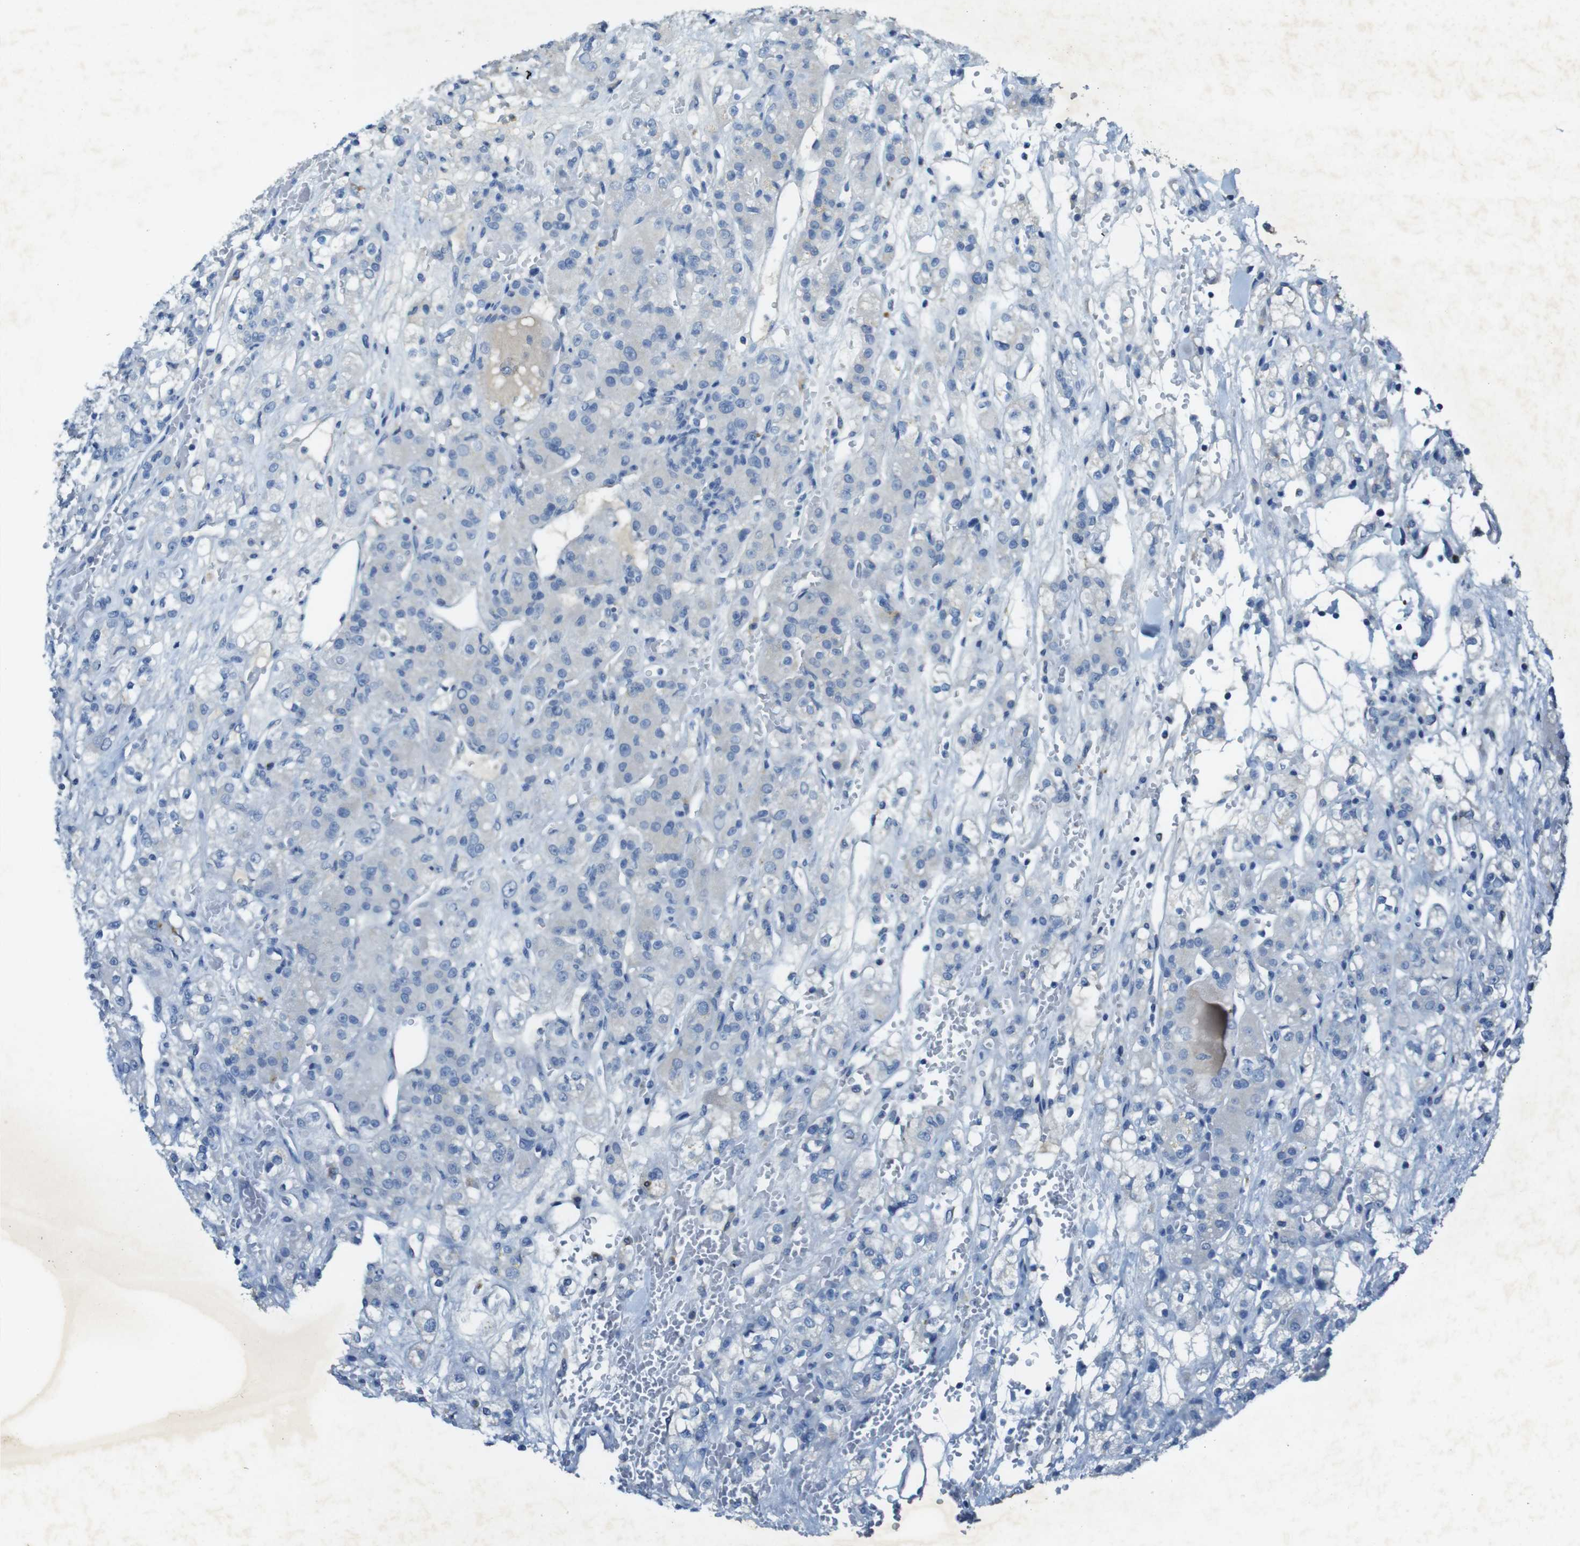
{"staining": {"intensity": "negative", "quantity": "none", "location": "none"}, "tissue": "renal cancer", "cell_type": "Tumor cells", "image_type": "cancer", "snomed": [{"axis": "morphology", "description": "Normal tissue, NOS"}, {"axis": "morphology", "description": "Adenocarcinoma, NOS"}, {"axis": "topography", "description": "Kidney"}], "caption": "A photomicrograph of adenocarcinoma (renal) stained for a protein displays no brown staining in tumor cells.", "gene": "CD320", "patient": {"sex": "male", "age": 61}}